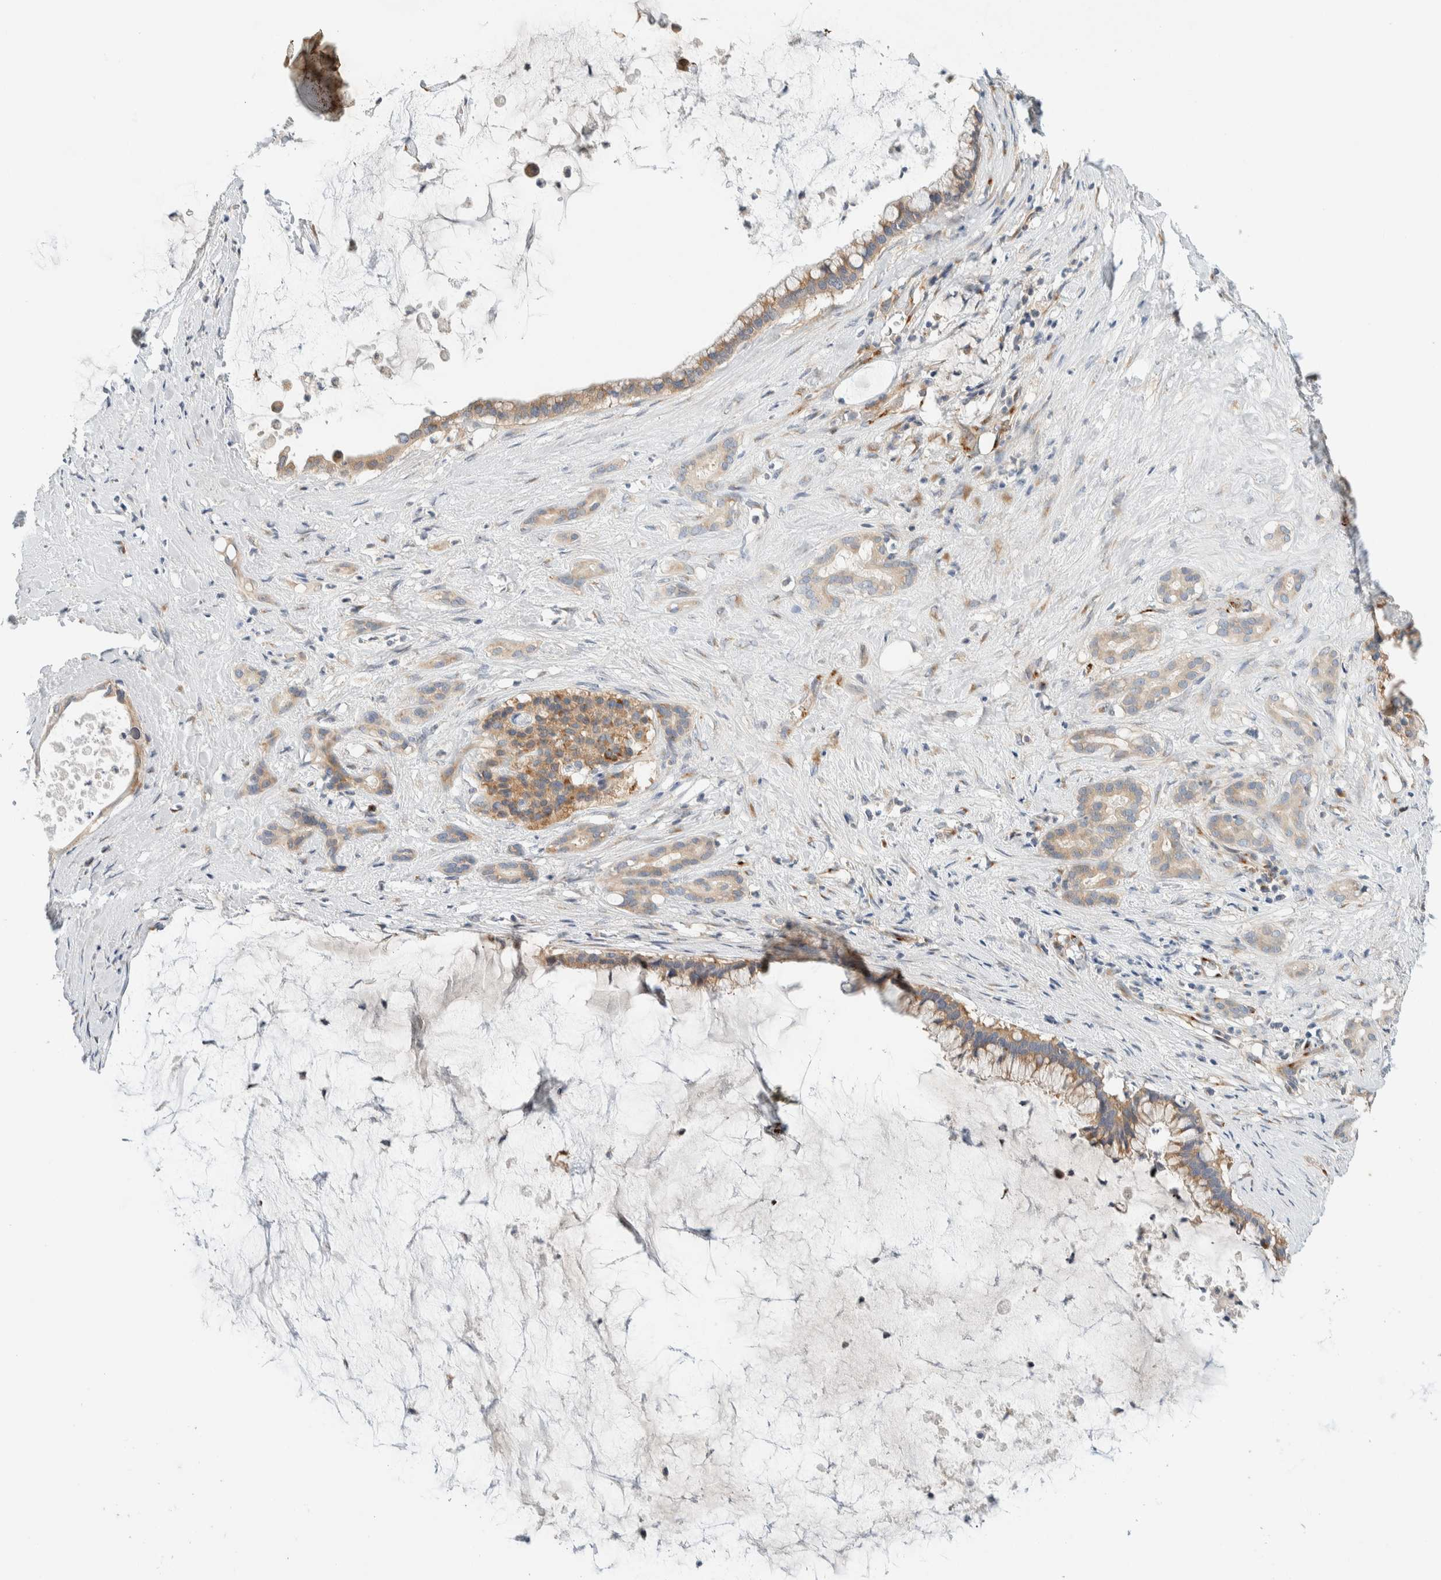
{"staining": {"intensity": "weak", "quantity": ">75%", "location": "cytoplasmic/membranous"}, "tissue": "pancreatic cancer", "cell_type": "Tumor cells", "image_type": "cancer", "snomed": [{"axis": "morphology", "description": "Adenocarcinoma, NOS"}, {"axis": "topography", "description": "Pancreas"}], "caption": "Human pancreatic adenocarcinoma stained for a protein (brown) shows weak cytoplasmic/membranous positive positivity in about >75% of tumor cells.", "gene": "TMEM184B", "patient": {"sex": "male", "age": 41}}